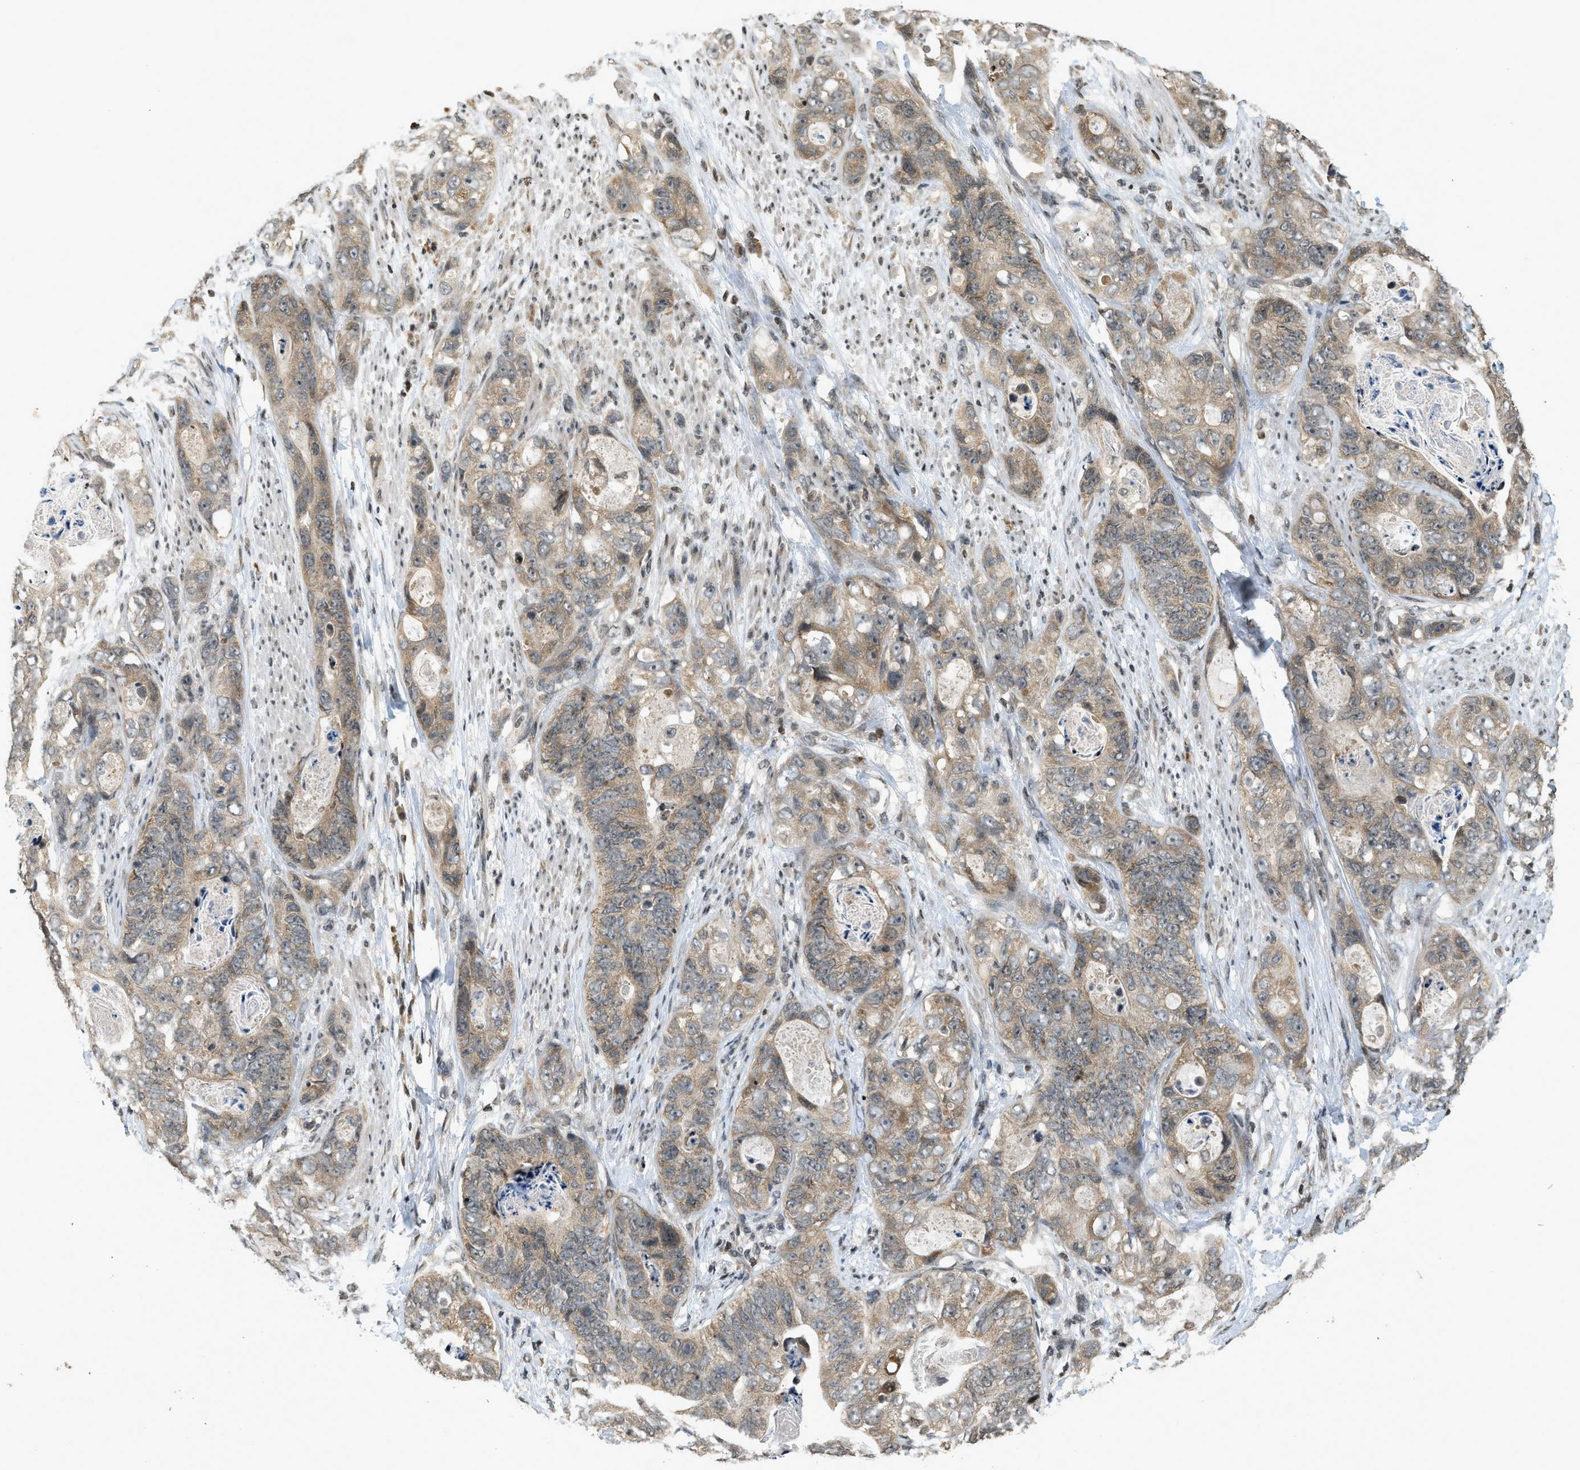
{"staining": {"intensity": "weak", "quantity": ">75%", "location": "cytoplasmic/membranous"}, "tissue": "stomach cancer", "cell_type": "Tumor cells", "image_type": "cancer", "snomed": [{"axis": "morphology", "description": "Adenocarcinoma, NOS"}, {"axis": "topography", "description": "Stomach"}], "caption": "Human stomach adenocarcinoma stained for a protein (brown) exhibits weak cytoplasmic/membranous positive staining in approximately >75% of tumor cells.", "gene": "SIAH1", "patient": {"sex": "female", "age": 89}}